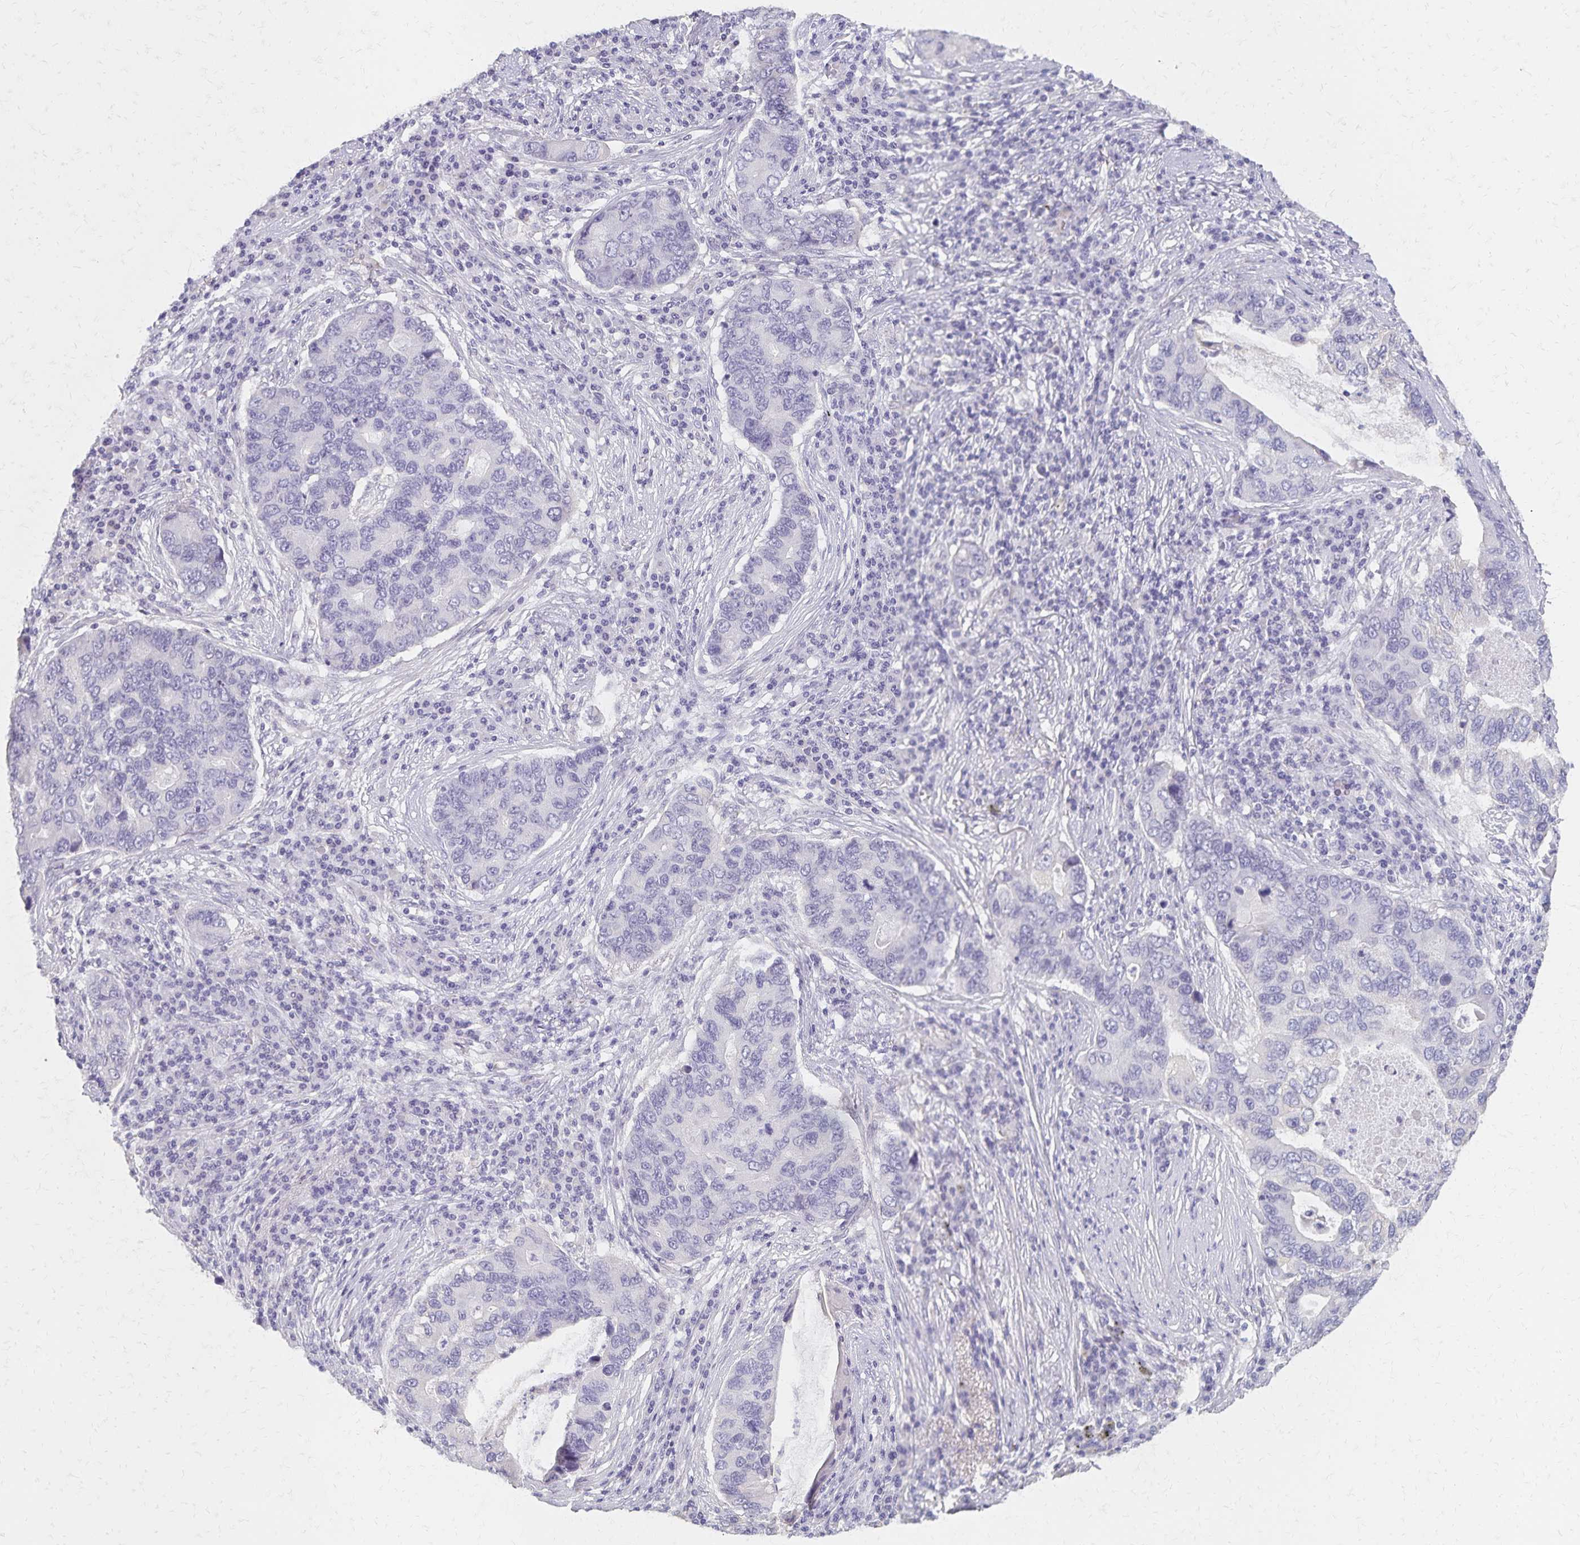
{"staining": {"intensity": "negative", "quantity": "none", "location": "none"}, "tissue": "lung cancer", "cell_type": "Tumor cells", "image_type": "cancer", "snomed": [{"axis": "morphology", "description": "Adenocarcinoma, NOS"}, {"axis": "morphology", "description": "Adenocarcinoma, metastatic, NOS"}, {"axis": "topography", "description": "Lymph node"}, {"axis": "topography", "description": "Lung"}], "caption": "IHC photomicrograph of human lung cancer stained for a protein (brown), which displays no expression in tumor cells.", "gene": "KISS1", "patient": {"sex": "female", "age": 54}}